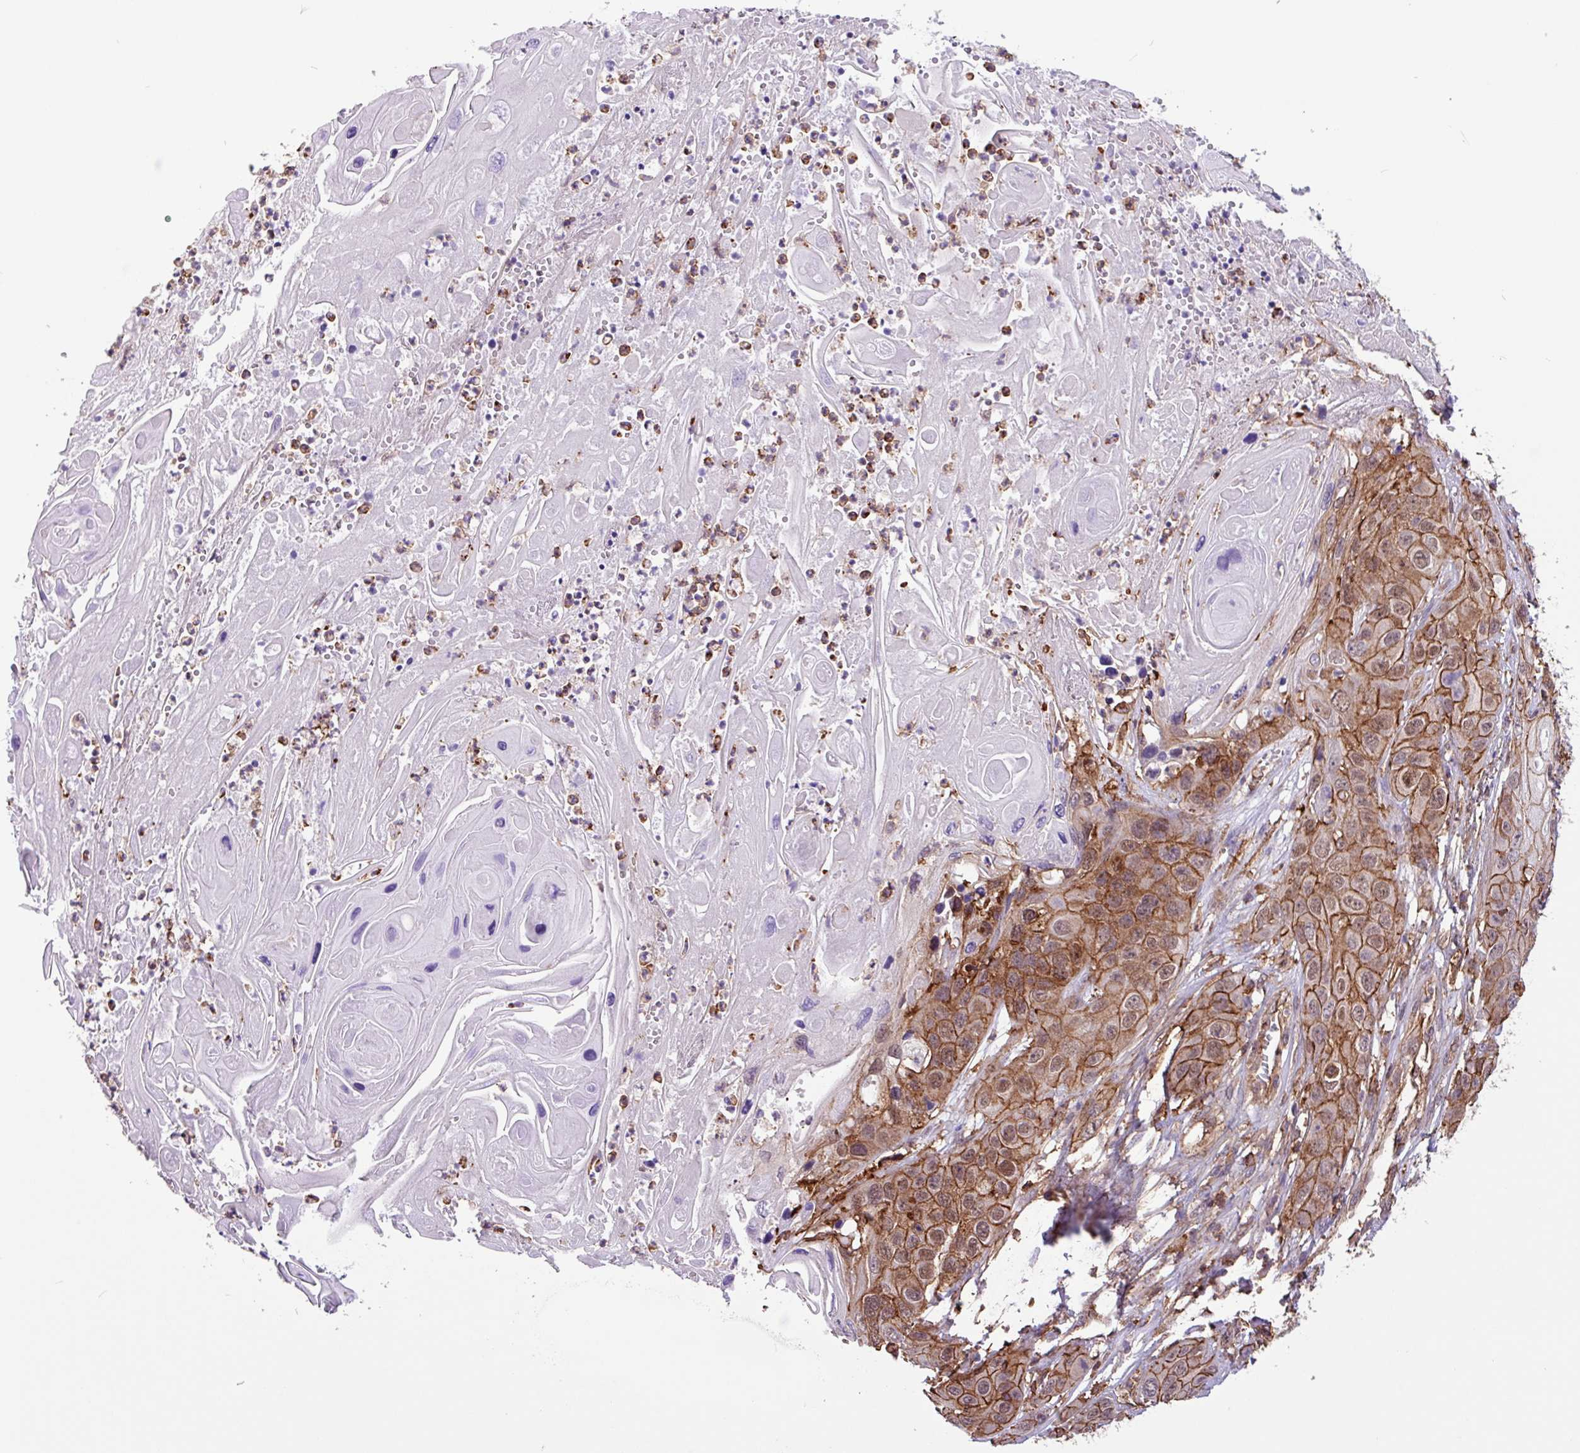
{"staining": {"intensity": "moderate", "quantity": ">75%", "location": "cytoplasmic/membranous,nuclear"}, "tissue": "skin cancer", "cell_type": "Tumor cells", "image_type": "cancer", "snomed": [{"axis": "morphology", "description": "Squamous cell carcinoma, NOS"}, {"axis": "topography", "description": "Skin"}], "caption": "A brown stain labels moderate cytoplasmic/membranous and nuclear expression of a protein in human skin cancer (squamous cell carcinoma) tumor cells.", "gene": "PPP1R18", "patient": {"sex": "male", "age": 55}}